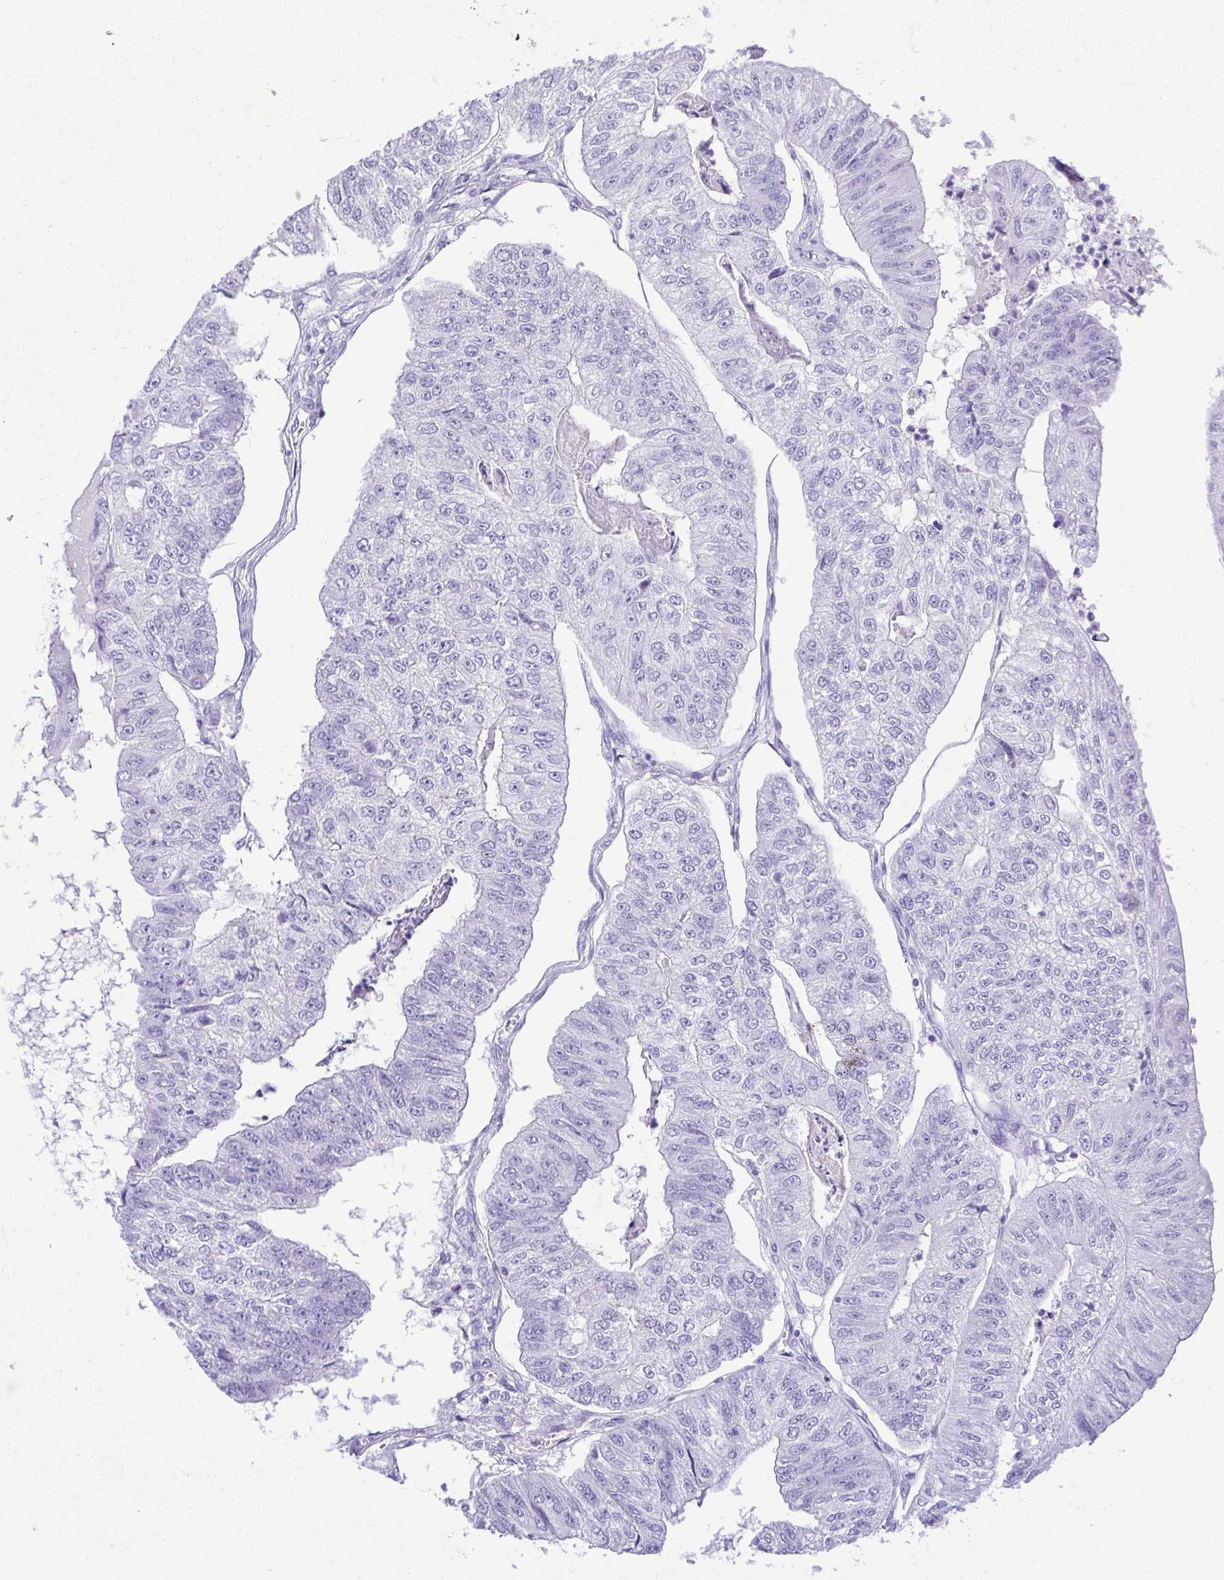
{"staining": {"intensity": "negative", "quantity": "none", "location": "none"}, "tissue": "colorectal cancer", "cell_type": "Tumor cells", "image_type": "cancer", "snomed": [{"axis": "morphology", "description": "Adenocarcinoma, NOS"}, {"axis": "topography", "description": "Colon"}], "caption": "Protein analysis of colorectal cancer (adenocarcinoma) reveals no significant expression in tumor cells. (Stains: DAB (3,3'-diaminobenzidine) immunohistochemistry with hematoxylin counter stain, Microscopy: brightfield microscopy at high magnification).", "gene": "CDSN", "patient": {"sex": "female", "age": 67}}